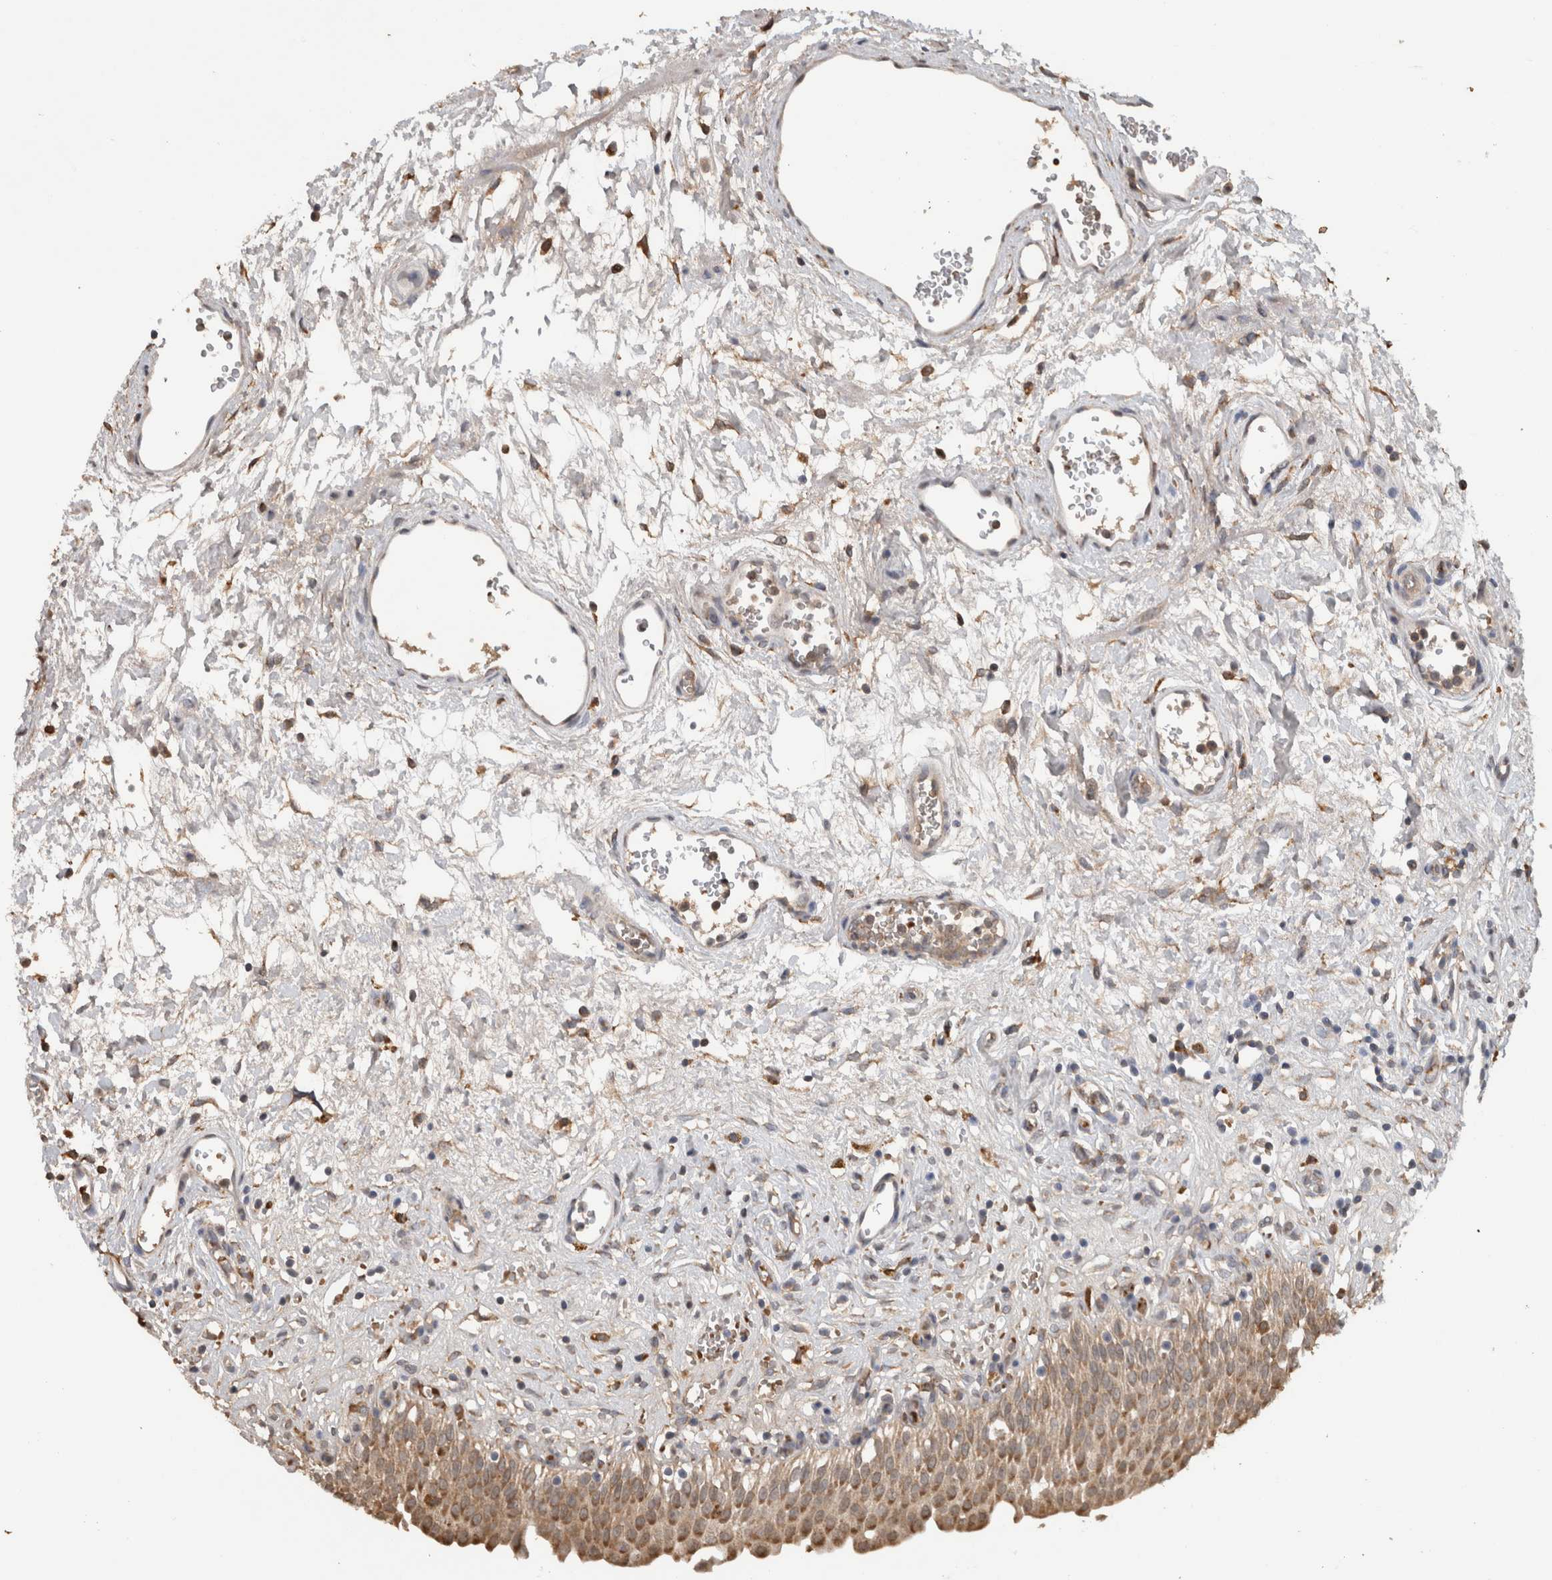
{"staining": {"intensity": "strong", "quantity": ">75%", "location": "cytoplasmic/membranous"}, "tissue": "urinary bladder", "cell_type": "Urothelial cells", "image_type": "normal", "snomed": [{"axis": "morphology", "description": "Urothelial carcinoma, High grade"}, {"axis": "topography", "description": "Urinary bladder"}], "caption": "The histopathology image exhibits a brown stain indicating the presence of a protein in the cytoplasmic/membranous of urothelial cells in urinary bladder.", "gene": "ADGRL3", "patient": {"sex": "male", "age": 46}}